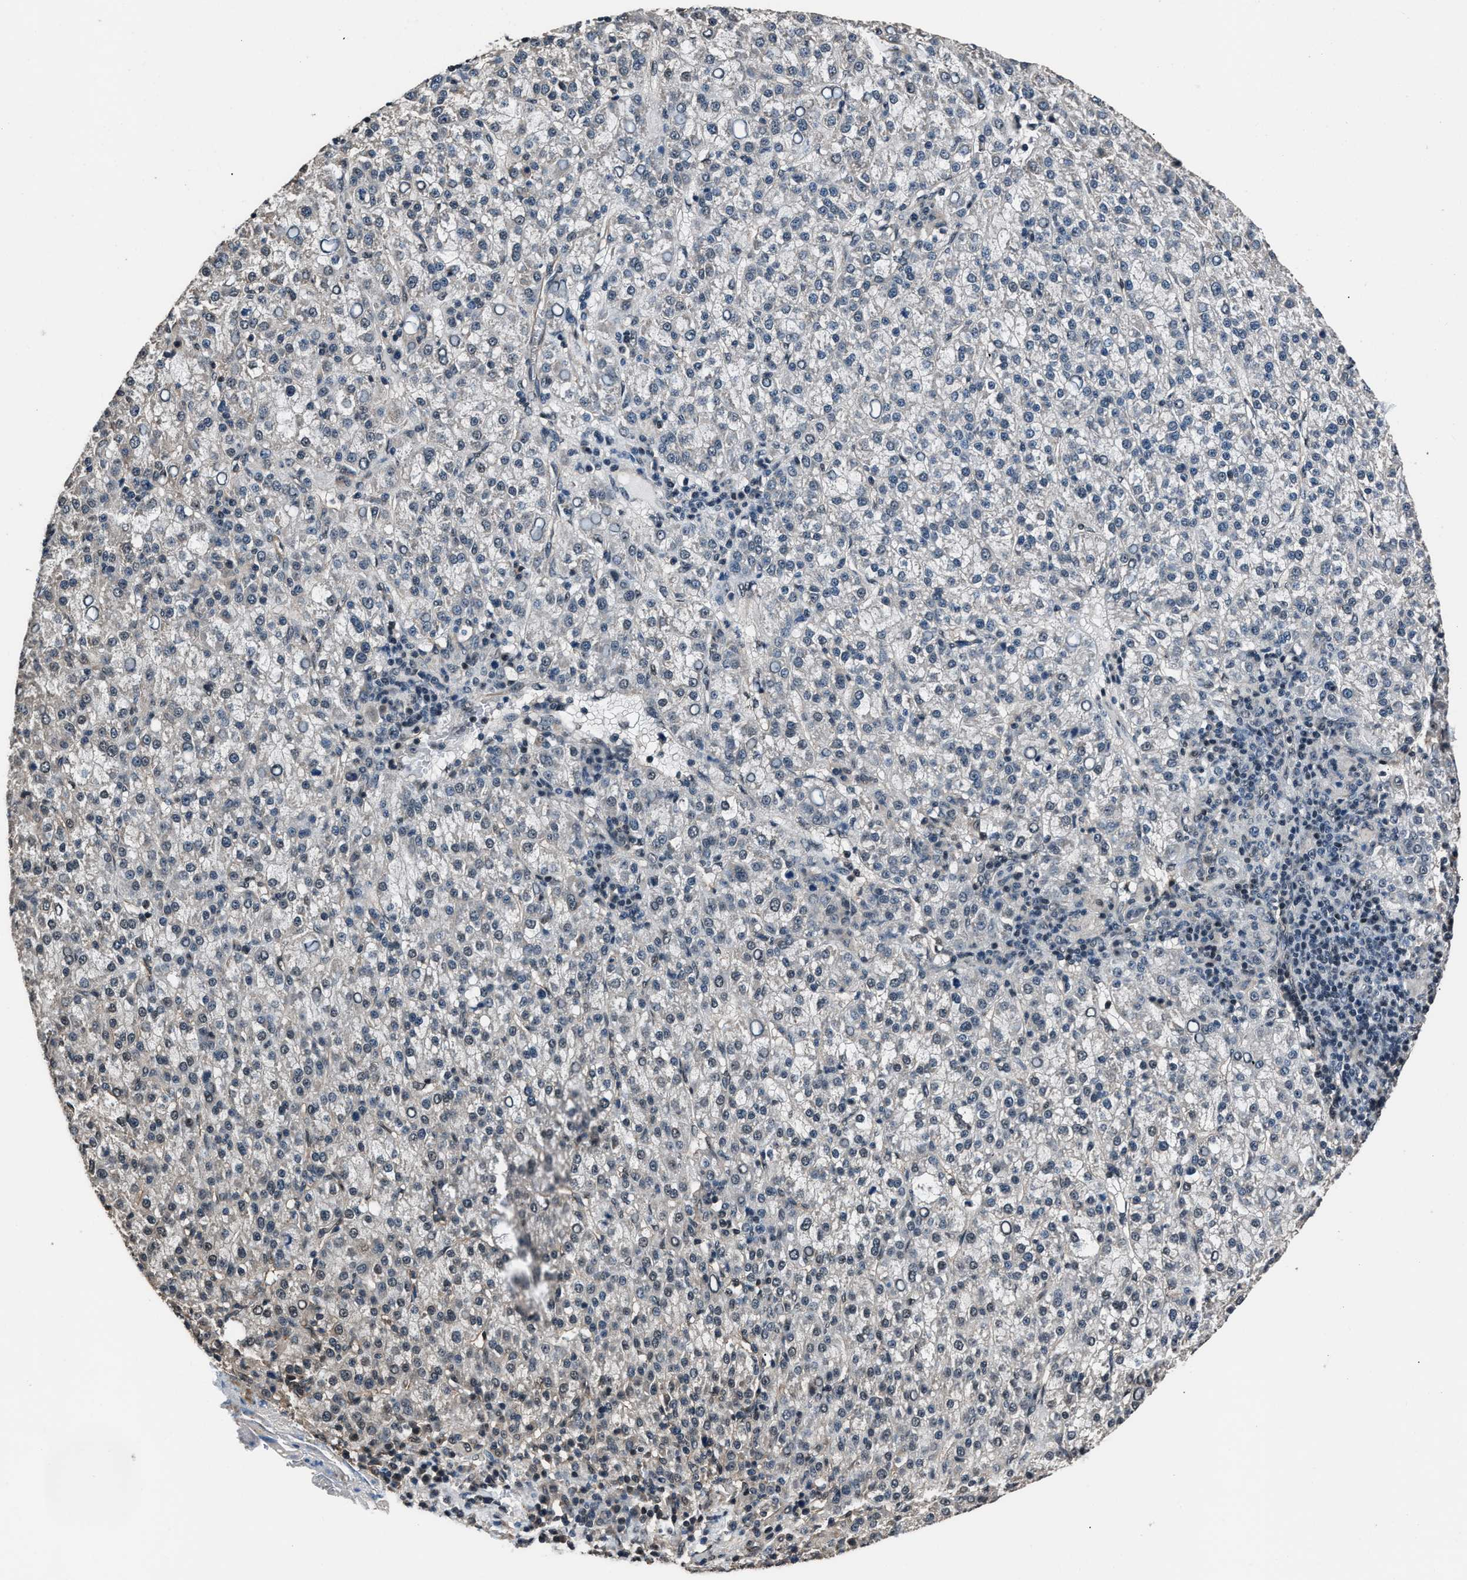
{"staining": {"intensity": "negative", "quantity": "none", "location": "none"}, "tissue": "liver cancer", "cell_type": "Tumor cells", "image_type": "cancer", "snomed": [{"axis": "morphology", "description": "Carcinoma, Hepatocellular, NOS"}, {"axis": "topography", "description": "Liver"}], "caption": "Immunohistochemistry (IHC) micrograph of human liver hepatocellular carcinoma stained for a protein (brown), which demonstrates no staining in tumor cells. (Brightfield microscopy of DAB (3,3'-diaminobenzidine) IHC at high magnification).", "gene": "DFFA", "patient": {"sex": "female", "age": 58}}